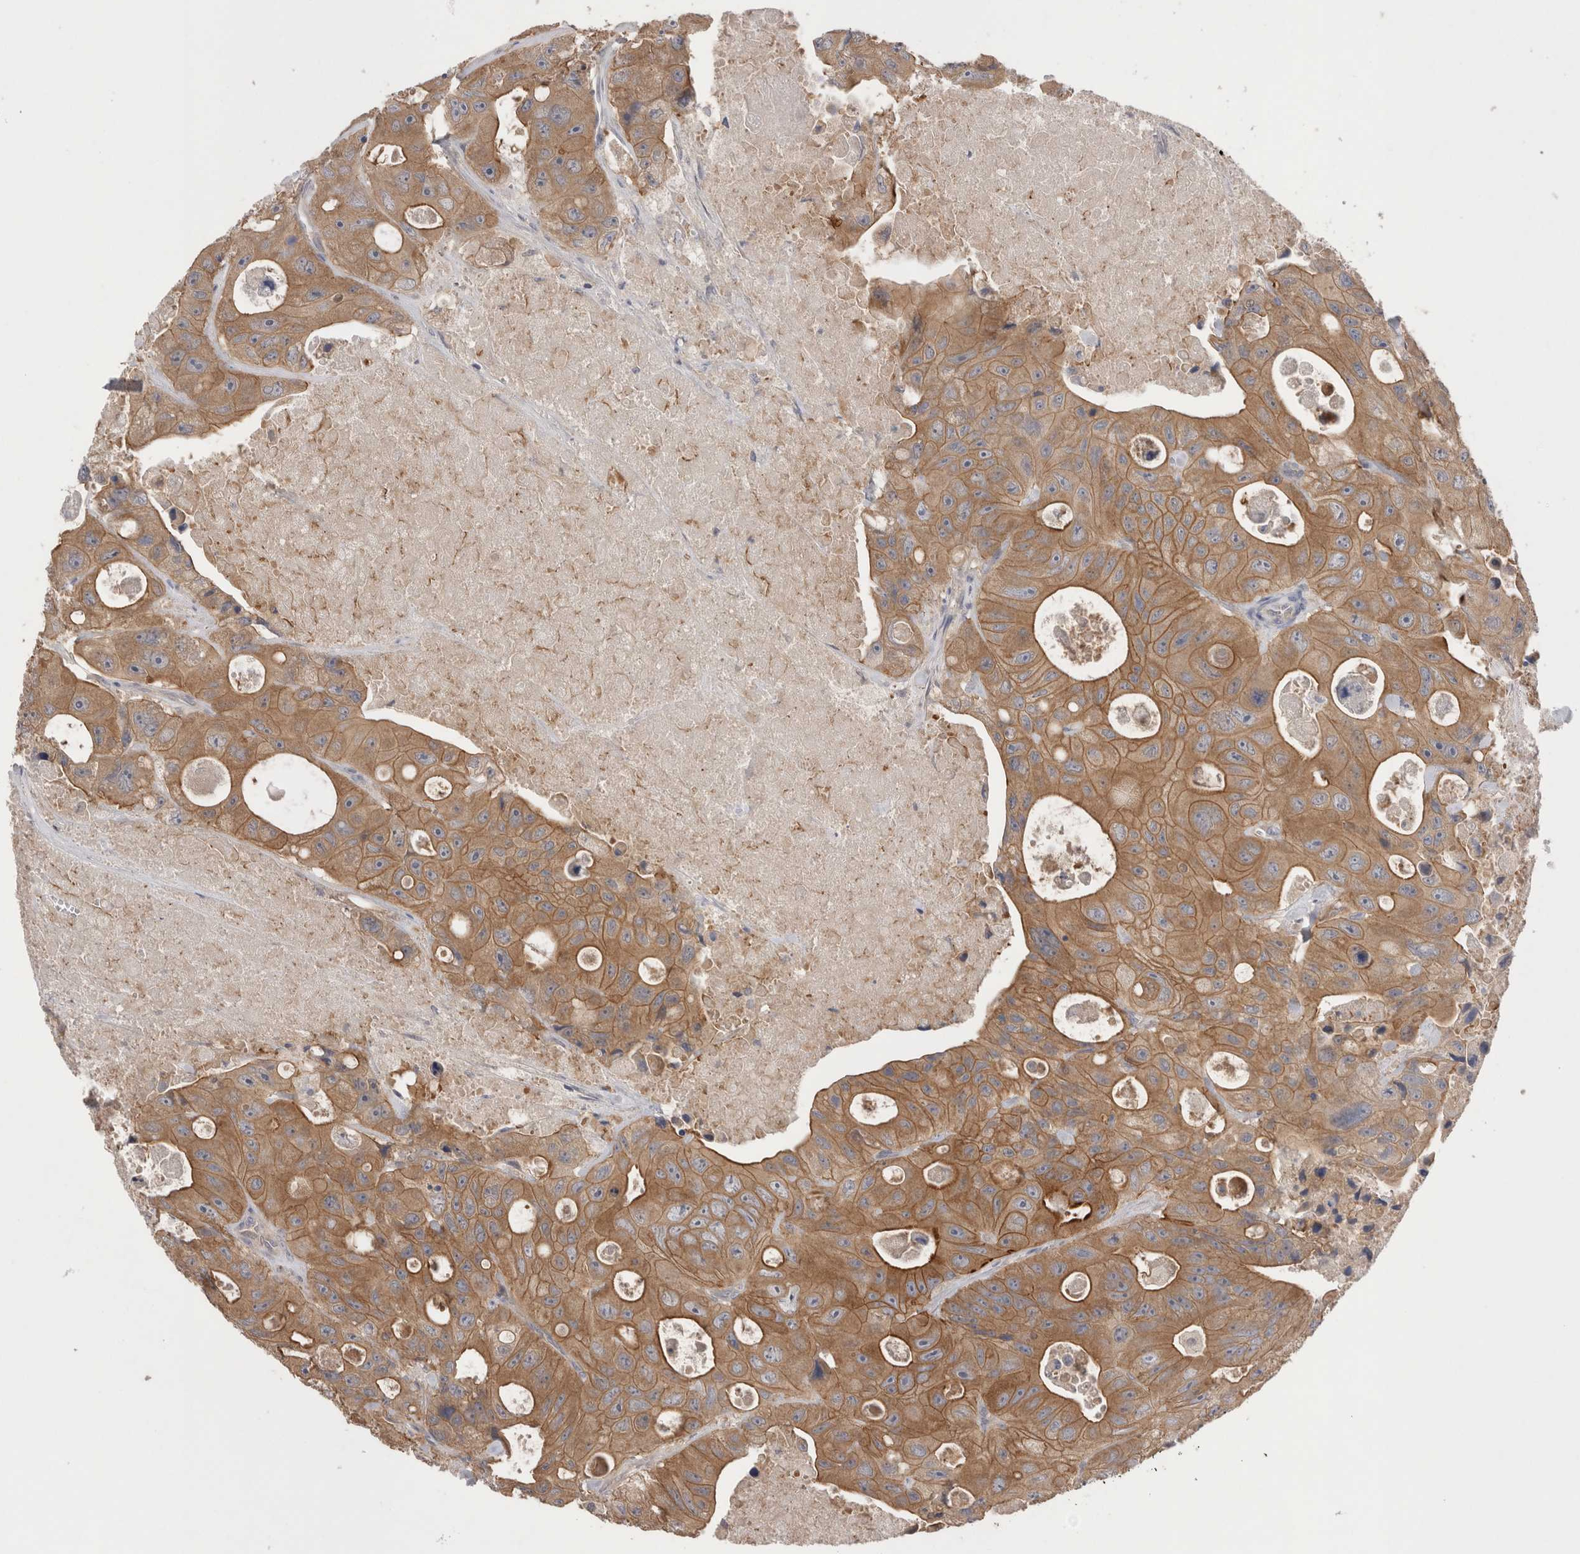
{"staining": {"intensity": "strong", "quantity": ">75%", "location": "cytoplasmic/membranous"}, "tissue": "colorectal cancer", "cell_type": "Tumor cells", "image_type": "cancer", "snomed": [{"axis": "morphology", "description": "Adenocarcinoma, NOS"}, {"axis": "topography", "description": "Colon"}], "caption": "Colorectal adenocarcinoma stained with a protein marker reveals strong staining in tumor cells.", "gene": "OTOR", "patient": {"sex": "female", "age": 46}}